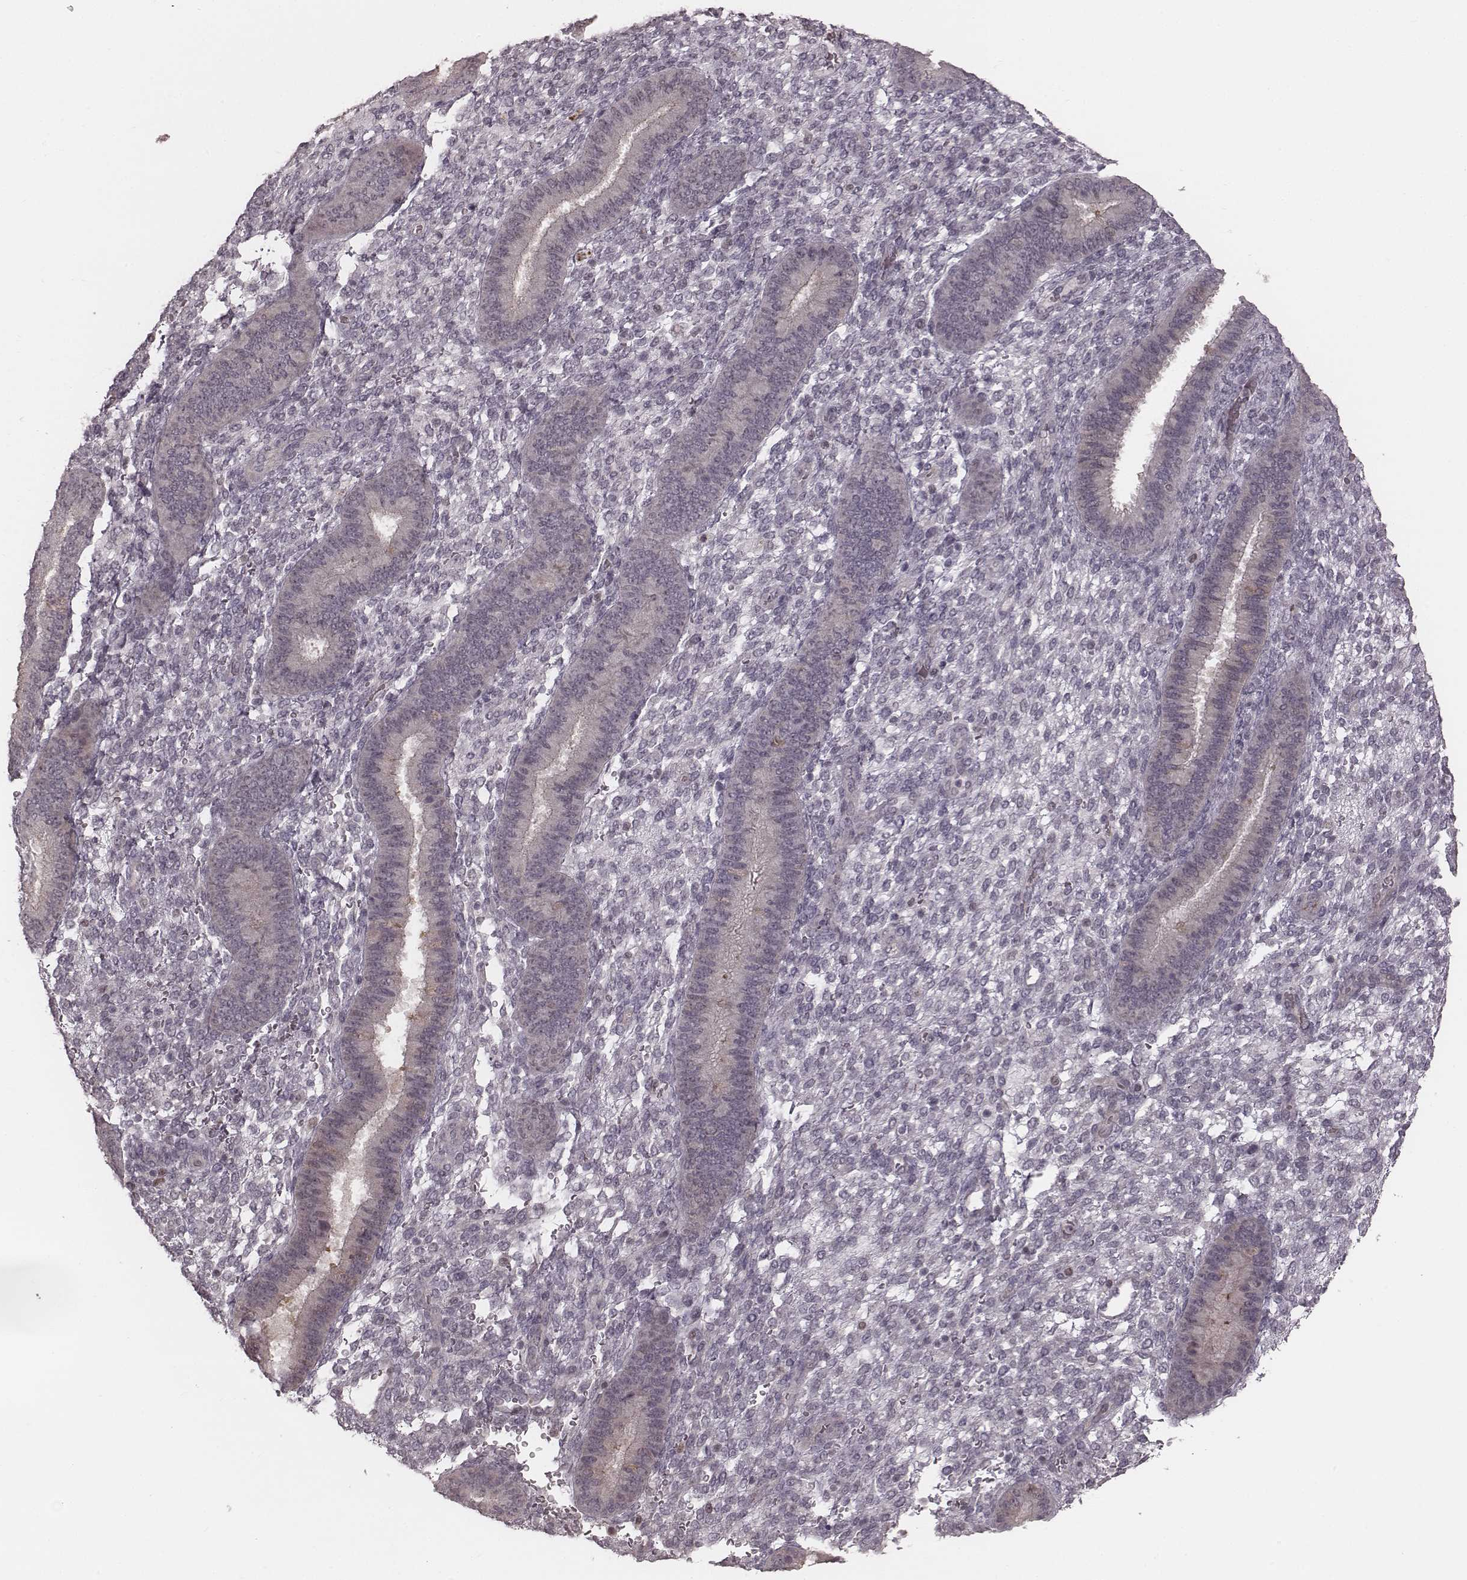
{"staining": {"intensity": "negative", "quantity": "none", "location": "none"}, "tissue": "endometrium", "cell_type": "Cells in endometrial stroma", "image_type": "normal", "snomed": [{"axis": "morphology", "description": "Normal tissue, NOS"}, {"axis": "topography", "description": "Endometrium"}], "caption": "IHC of normal endometrium demonstrates no staining in cells in endometrial stroma. (Stains: DAB (3,3'-diaminobenzidine) immunohistochemistry with hematoxylin counter stain, Microscopy: brightfield microscopy at high magnification).", "gene": "IQCG", "patient": {"sex": "female", "age": 39}}